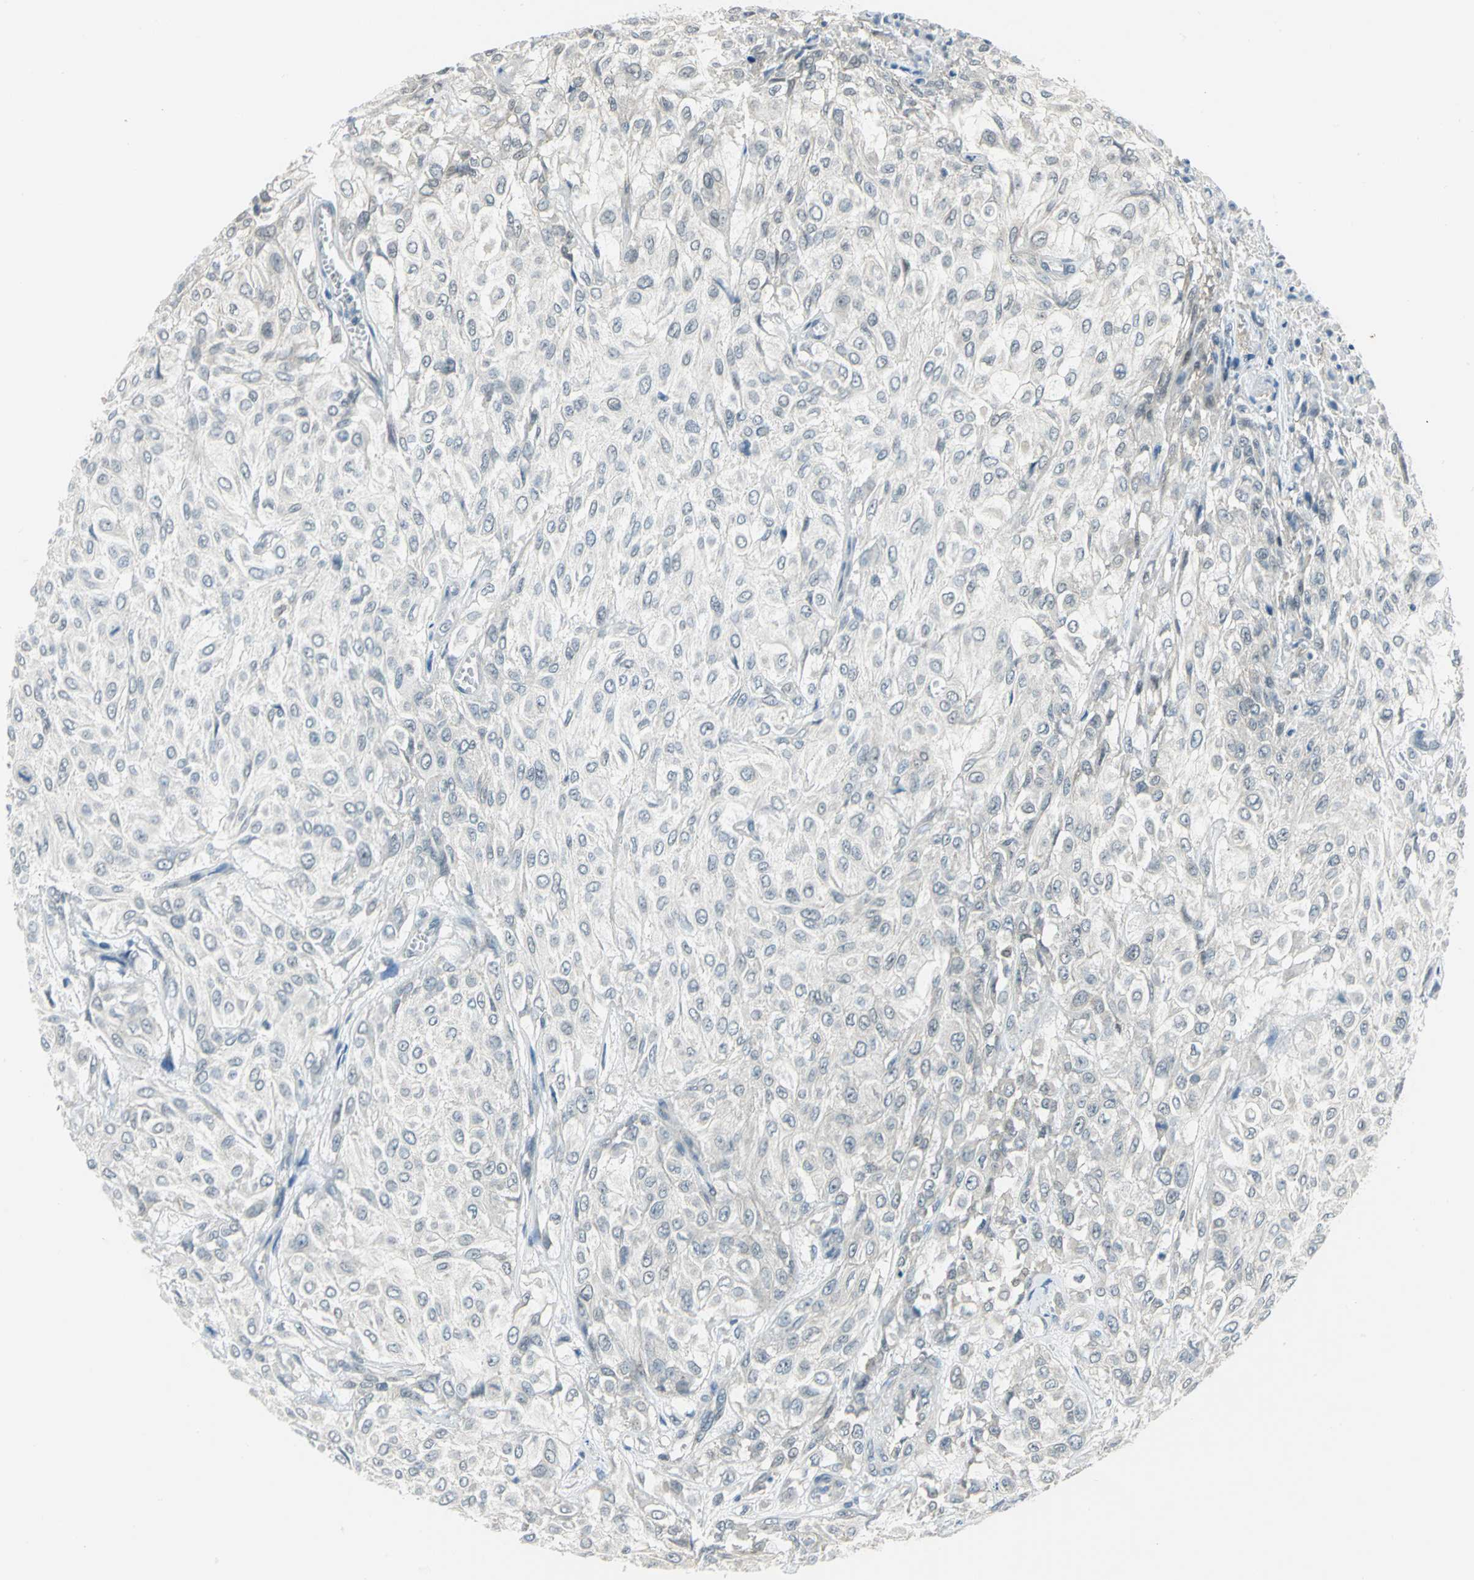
{"staining": {"intensity": "negative", "quantity": "none", "location": "none"}, "tissue": "urothelial cancer", "cell_type": "Tumor cells", "image_type": "cancer", "snomed": [{"axis": "morphology", "description": "Urothelial carcinoma, High grade"}, {"axis": "topography", "description": "Urinary bladder"}], "caption": "DAB (3,3'-diaminobenzidine) immunohistochemical staining of urothelial cancer reveals no significant positivity in tumor cells.", "gene": "PIN1", "patient": {"sex": "male", "age": 57}}